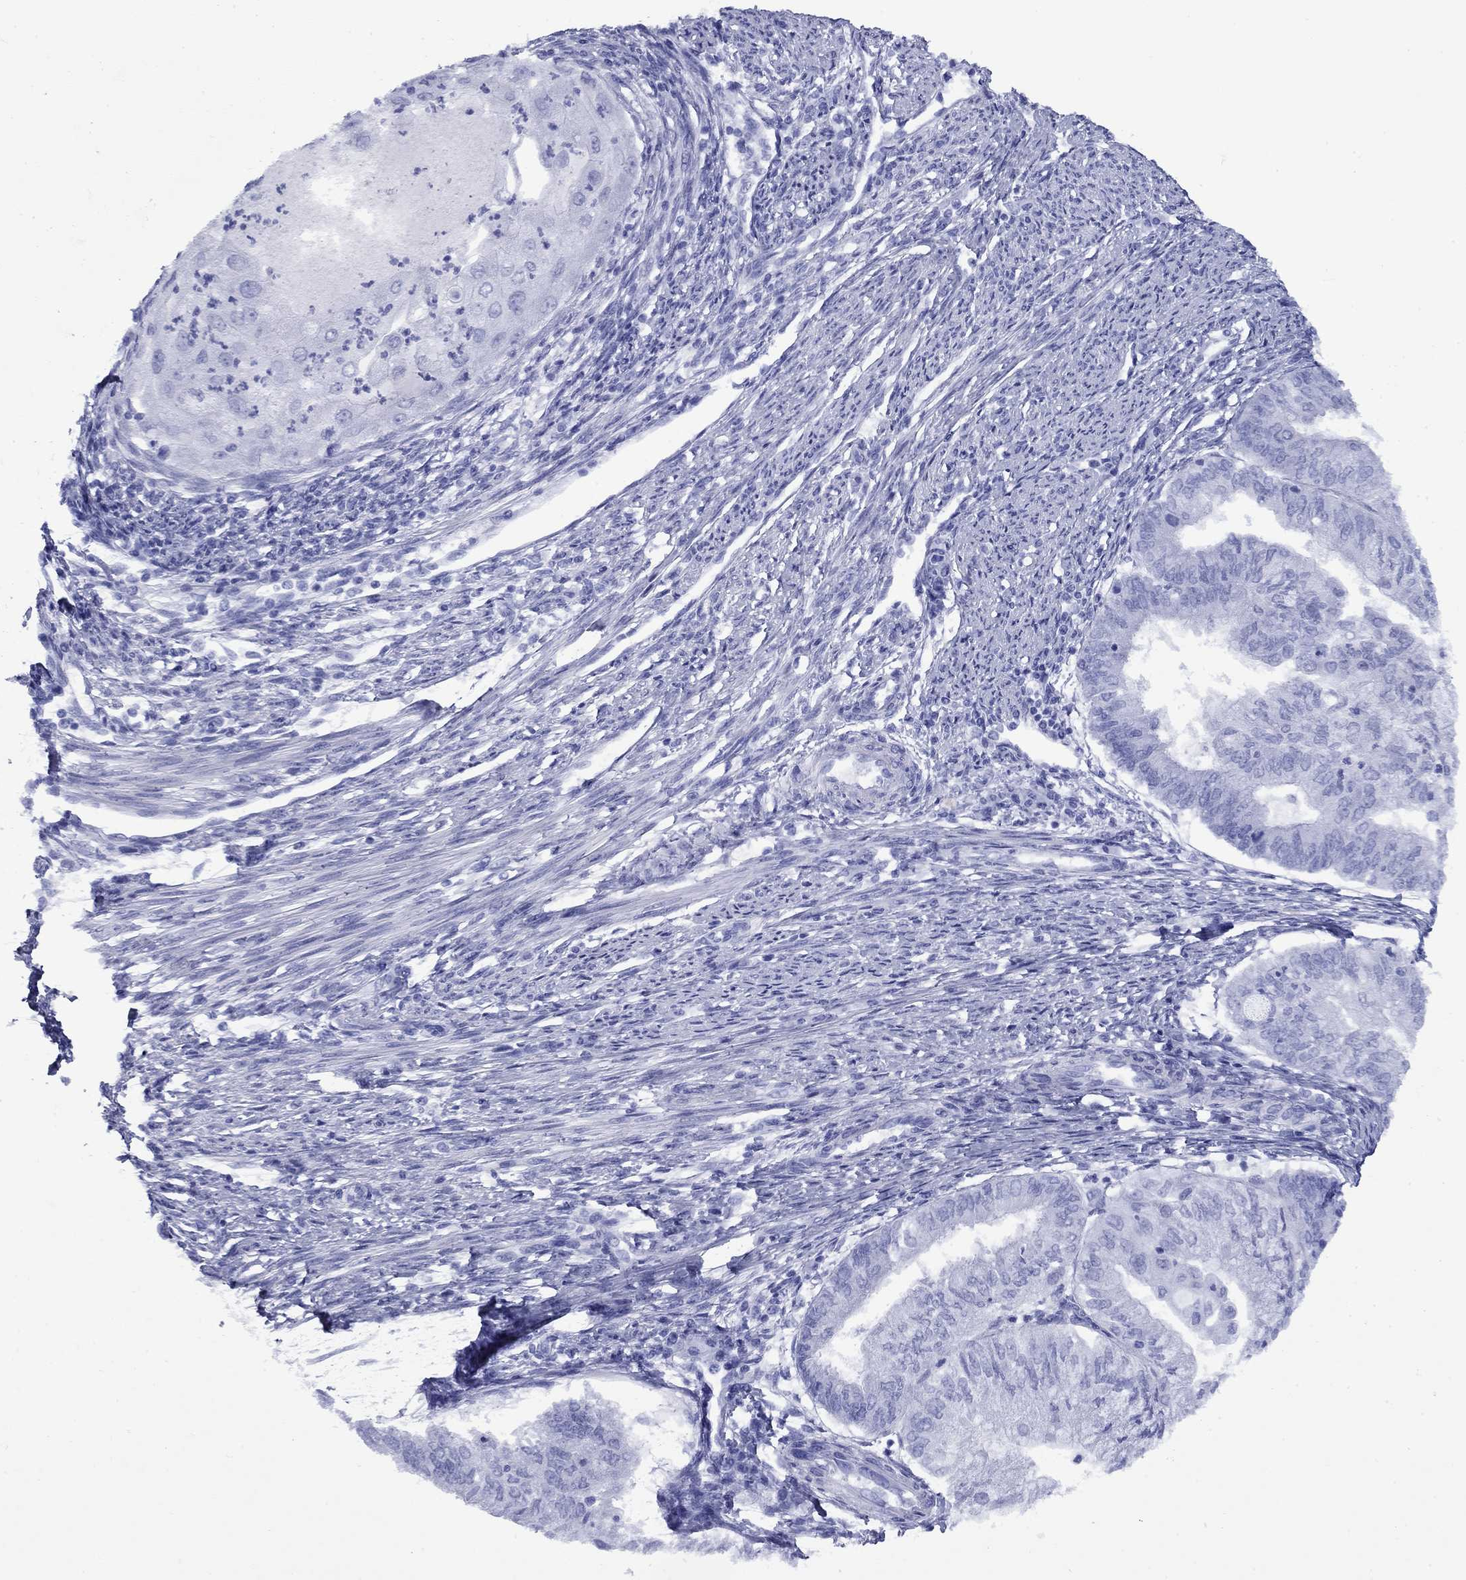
{"staining": {"intensity": "negative", "quantity": "none", "location": "none"}, "tissue": "endometrial cancer", "cell_type": "Tumor cells", "image_type": "cancer", "snomed": [{"axis": "morphology", "description": "Adenocarcinoma, NOS"}, {"axis": "topography", "description": "Endometrium"}], "caption": "A photomicrograph of endometrial adenocarcinoma stained for a protein exhibits no brown staining in tumor cells. (Brightfield microscopy of DAB (3,3'-diaminobenzidine) immunohistochemistry at high magnification).", "gene": "ROM1", "patient": {"sex": "female", "age": 59}}